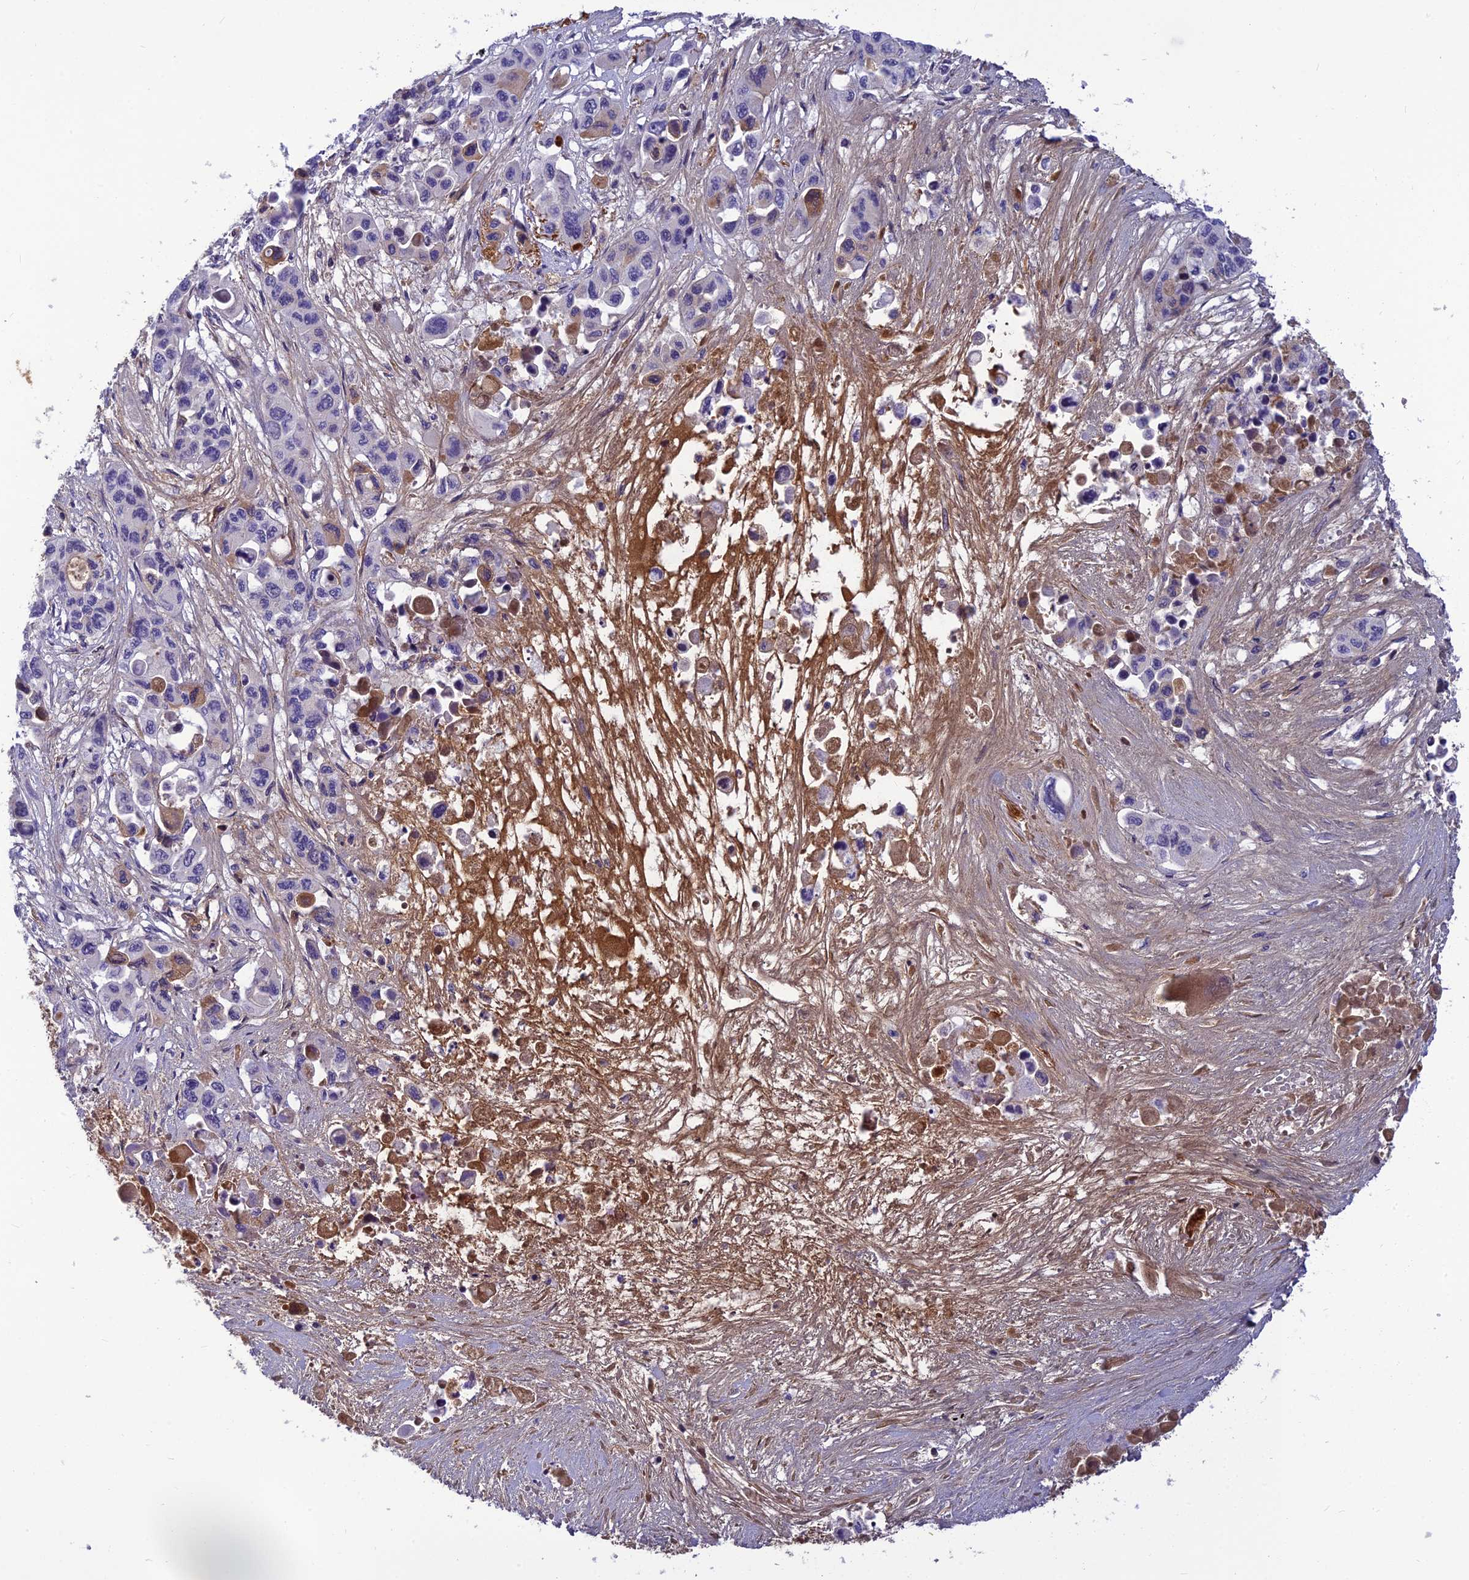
{"staining": {"intensity": "negative", "quantity": "none", "location": "none"}, "tissue": "pancreatic cancer", "cell_type": "Tumor cells", "image_type": "cancer", "snomed": [{"axis": "morphology", "description": "Adenocarcinoma, NOS"}, {"axis": "topography", "description": "Pancreas"}], "caption": "The immunohistochemistry (IHC) photomicrograph has no significant staining in tumor cells of pancreatic cancer tissue.", "gene": "CLEC11A", "patient": {"sex": "male", "age": 92}}